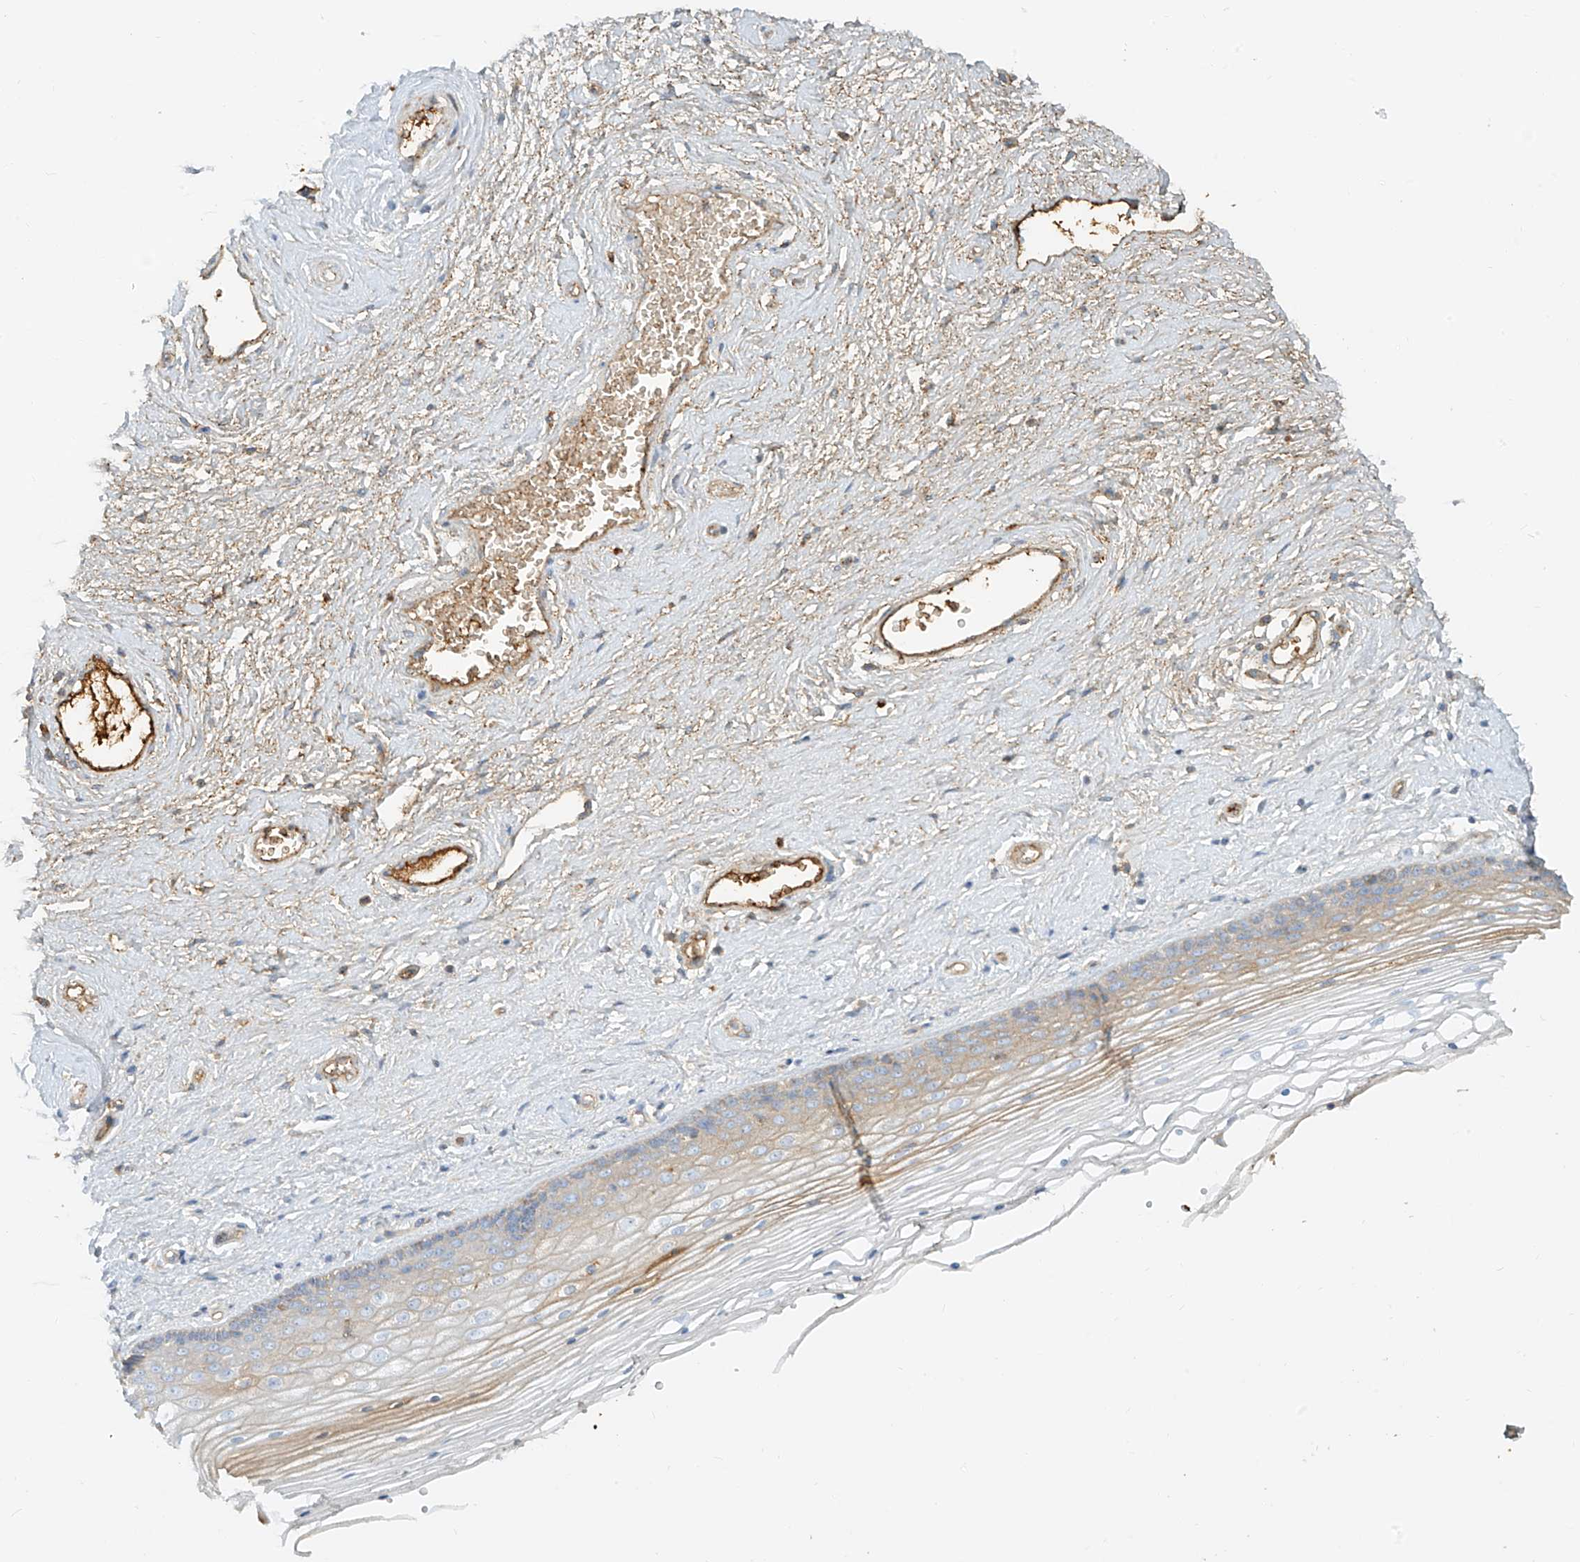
{"staining": {"intensity": "weak", "quantity": "25%-75%", "location": "cytoplasmic/membranous"}, "tissue": "vagina", "cell_type": "Squamous epithelial cells", "image_type": "normal", "snomed": [{"axis": "morphology", "description": "Normal tissue, NOS"}, {"axis": "topography", "description": "Vagina"}], "caption": "Brown immunohistochemical staining in normal vagina demonstrates weak cytoplasmic/membranous expression in approximately 25%-75% of squamous epithelial cells. (IHC, brightfield microscopy, high magnification).", "gene": "OCSTAMP", "patient": {"sex": "female", "age": 46}}